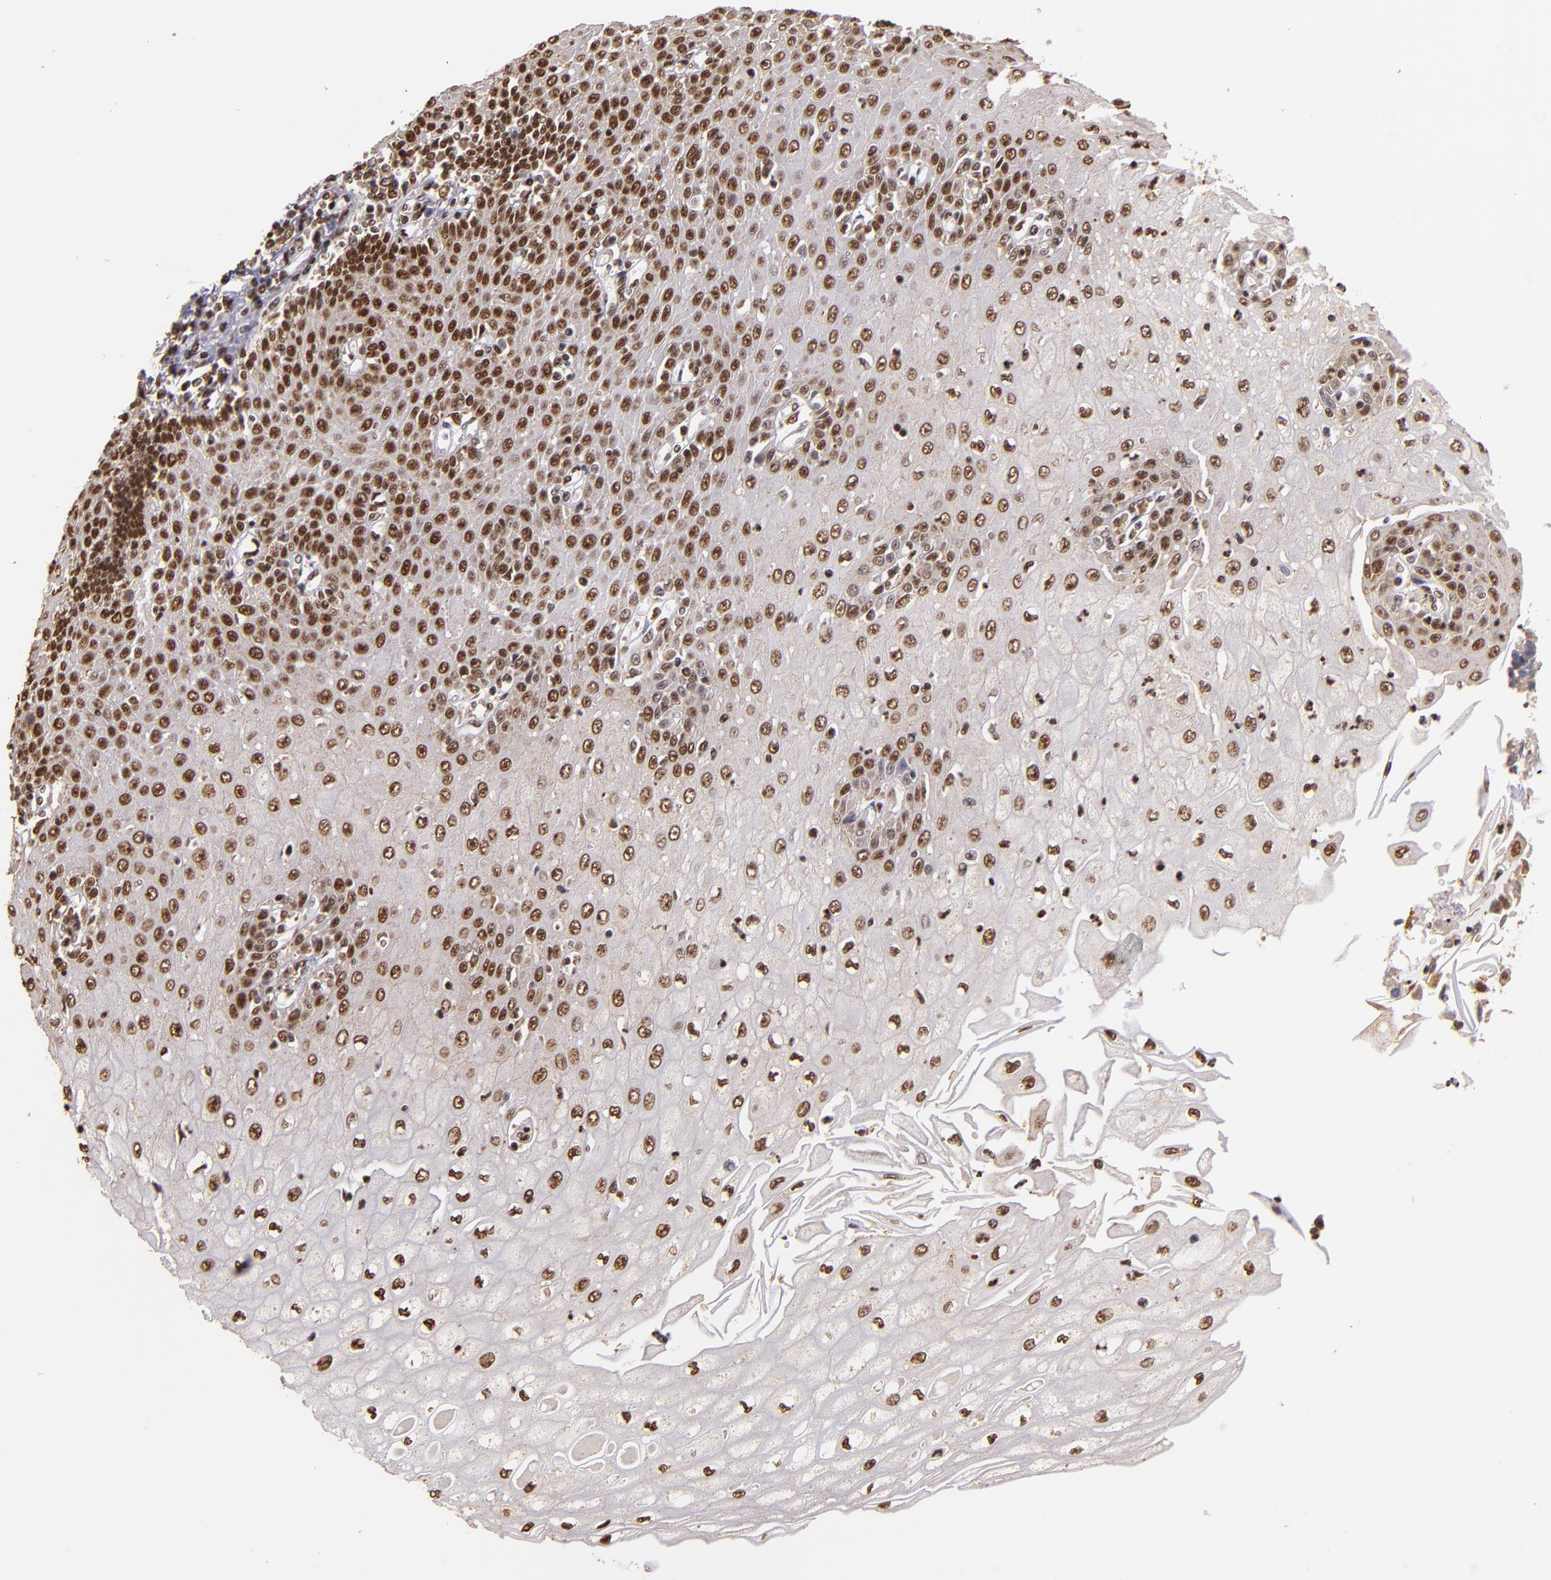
{"staining": {"intensity": "moderate", "quantity": ">75%", "location": "nuclear"}, "tissue": "esophagus", "cell_type": "Squamous epithelial cells", "image_type": "normal", "snomed": [{"axis": "morphology", "description": "Normal tissue, NOS"}, {"axis": "topography", "description": "Esophagus"}], "caption": "Esophagus stained with DAB immunohistochemistry (IHC) demonstrates medium levels of moderate nuclear expression in about >75% of squamous epithelial cells.", "gene": "SP1", "patient": {"sex": "male", "age": 65}}